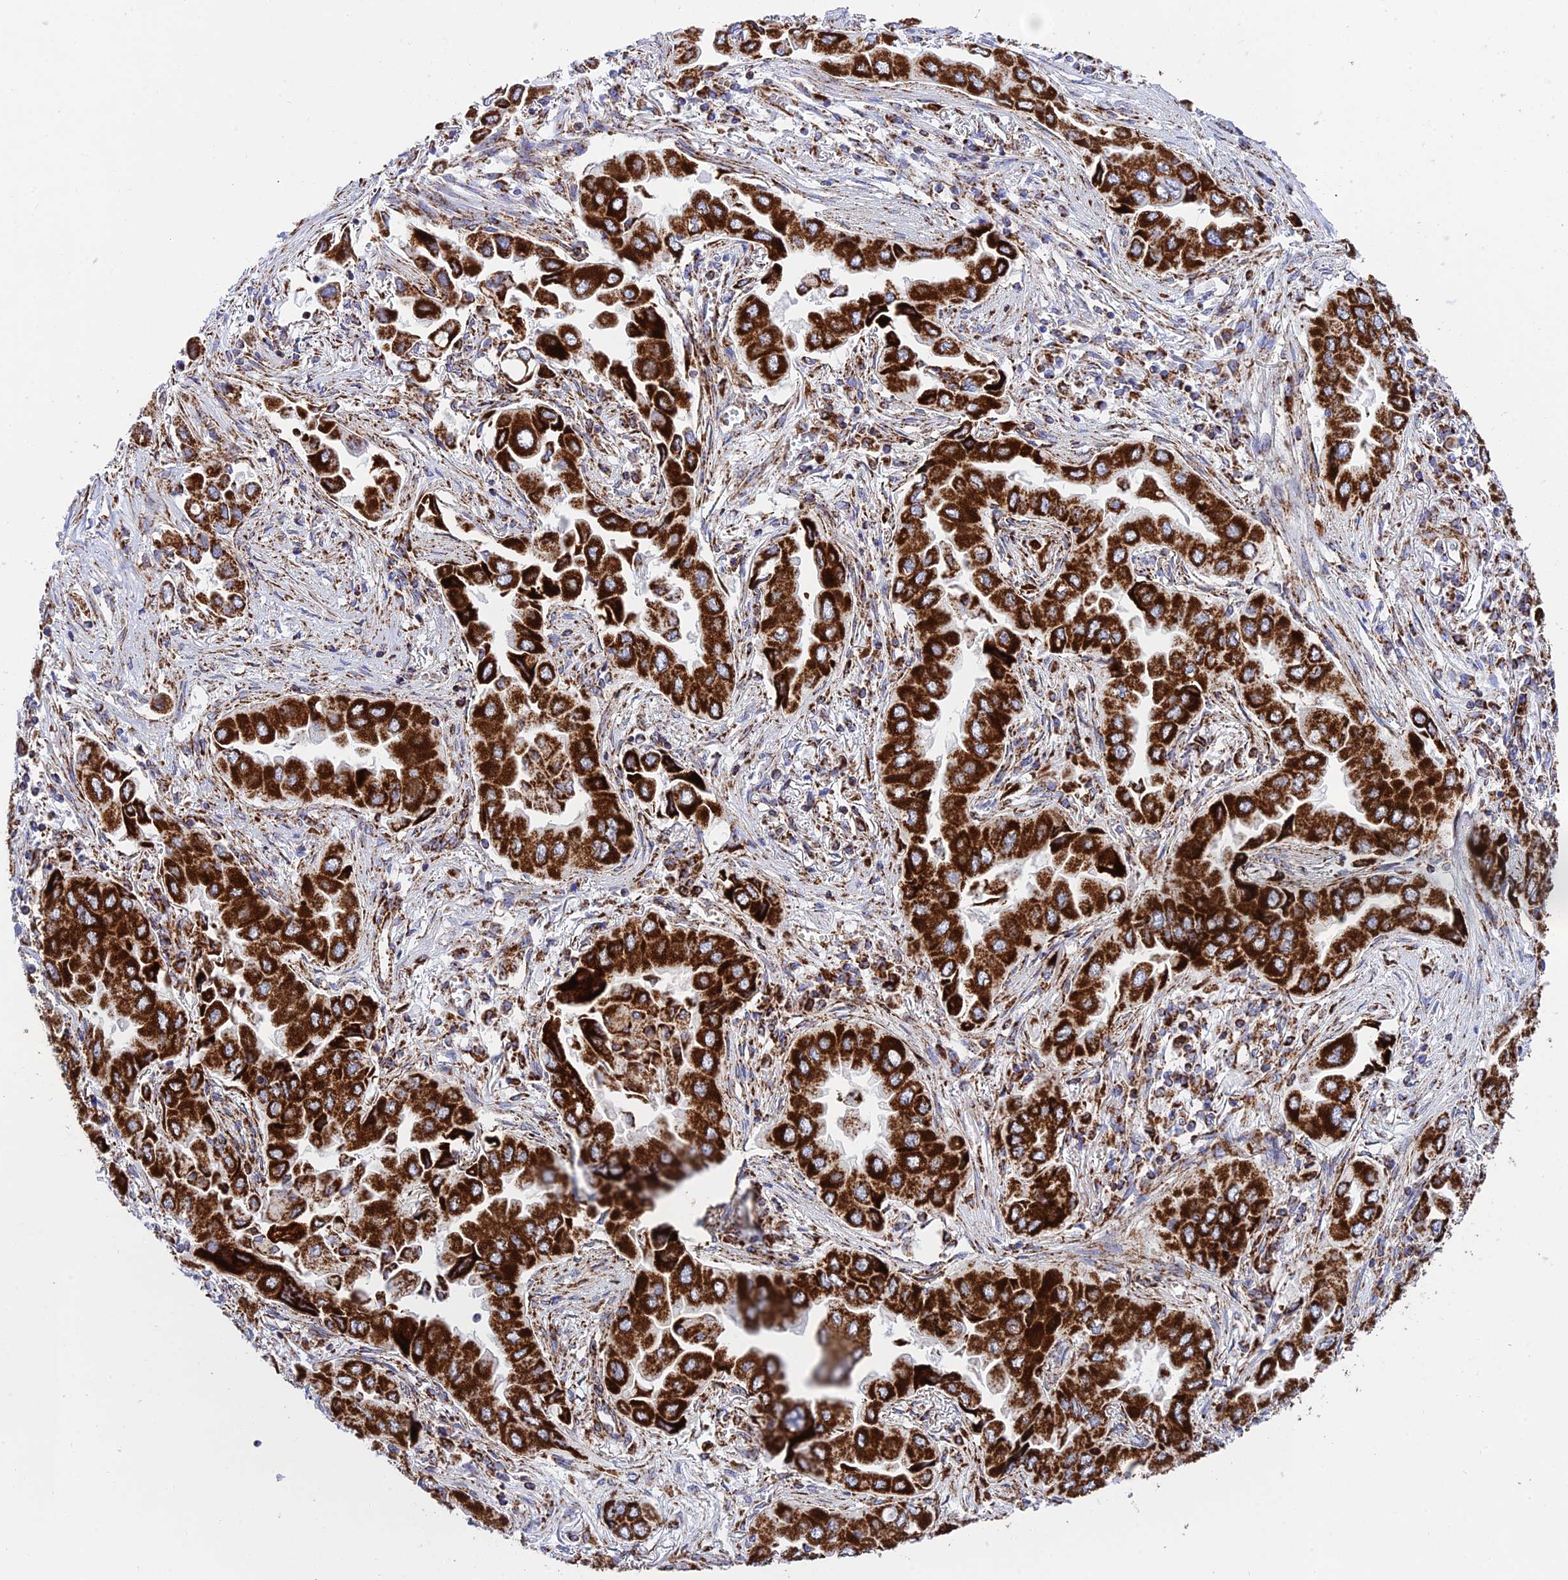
{"staining": {"intensity": "strong", "quantity": ">75%", "location": "cytoplasmic/membranous"}, "tissue": "lung cancer", "cell_type": "Tumor cells", "image_type": "cancer", "snomed": [{"axis": "morphology", "description": "Adenocarcinoma, NOS"}, {"axis": "topography", "description": "Lung"}], "caption": "Tumor cells exhibit strong cytoplasmic/membranous expression in approximately >75% of cells in lung cancer (adenocarcinoma).", "gene": "CHCHD3", "patient": {"sex": "female", "age": 76}}